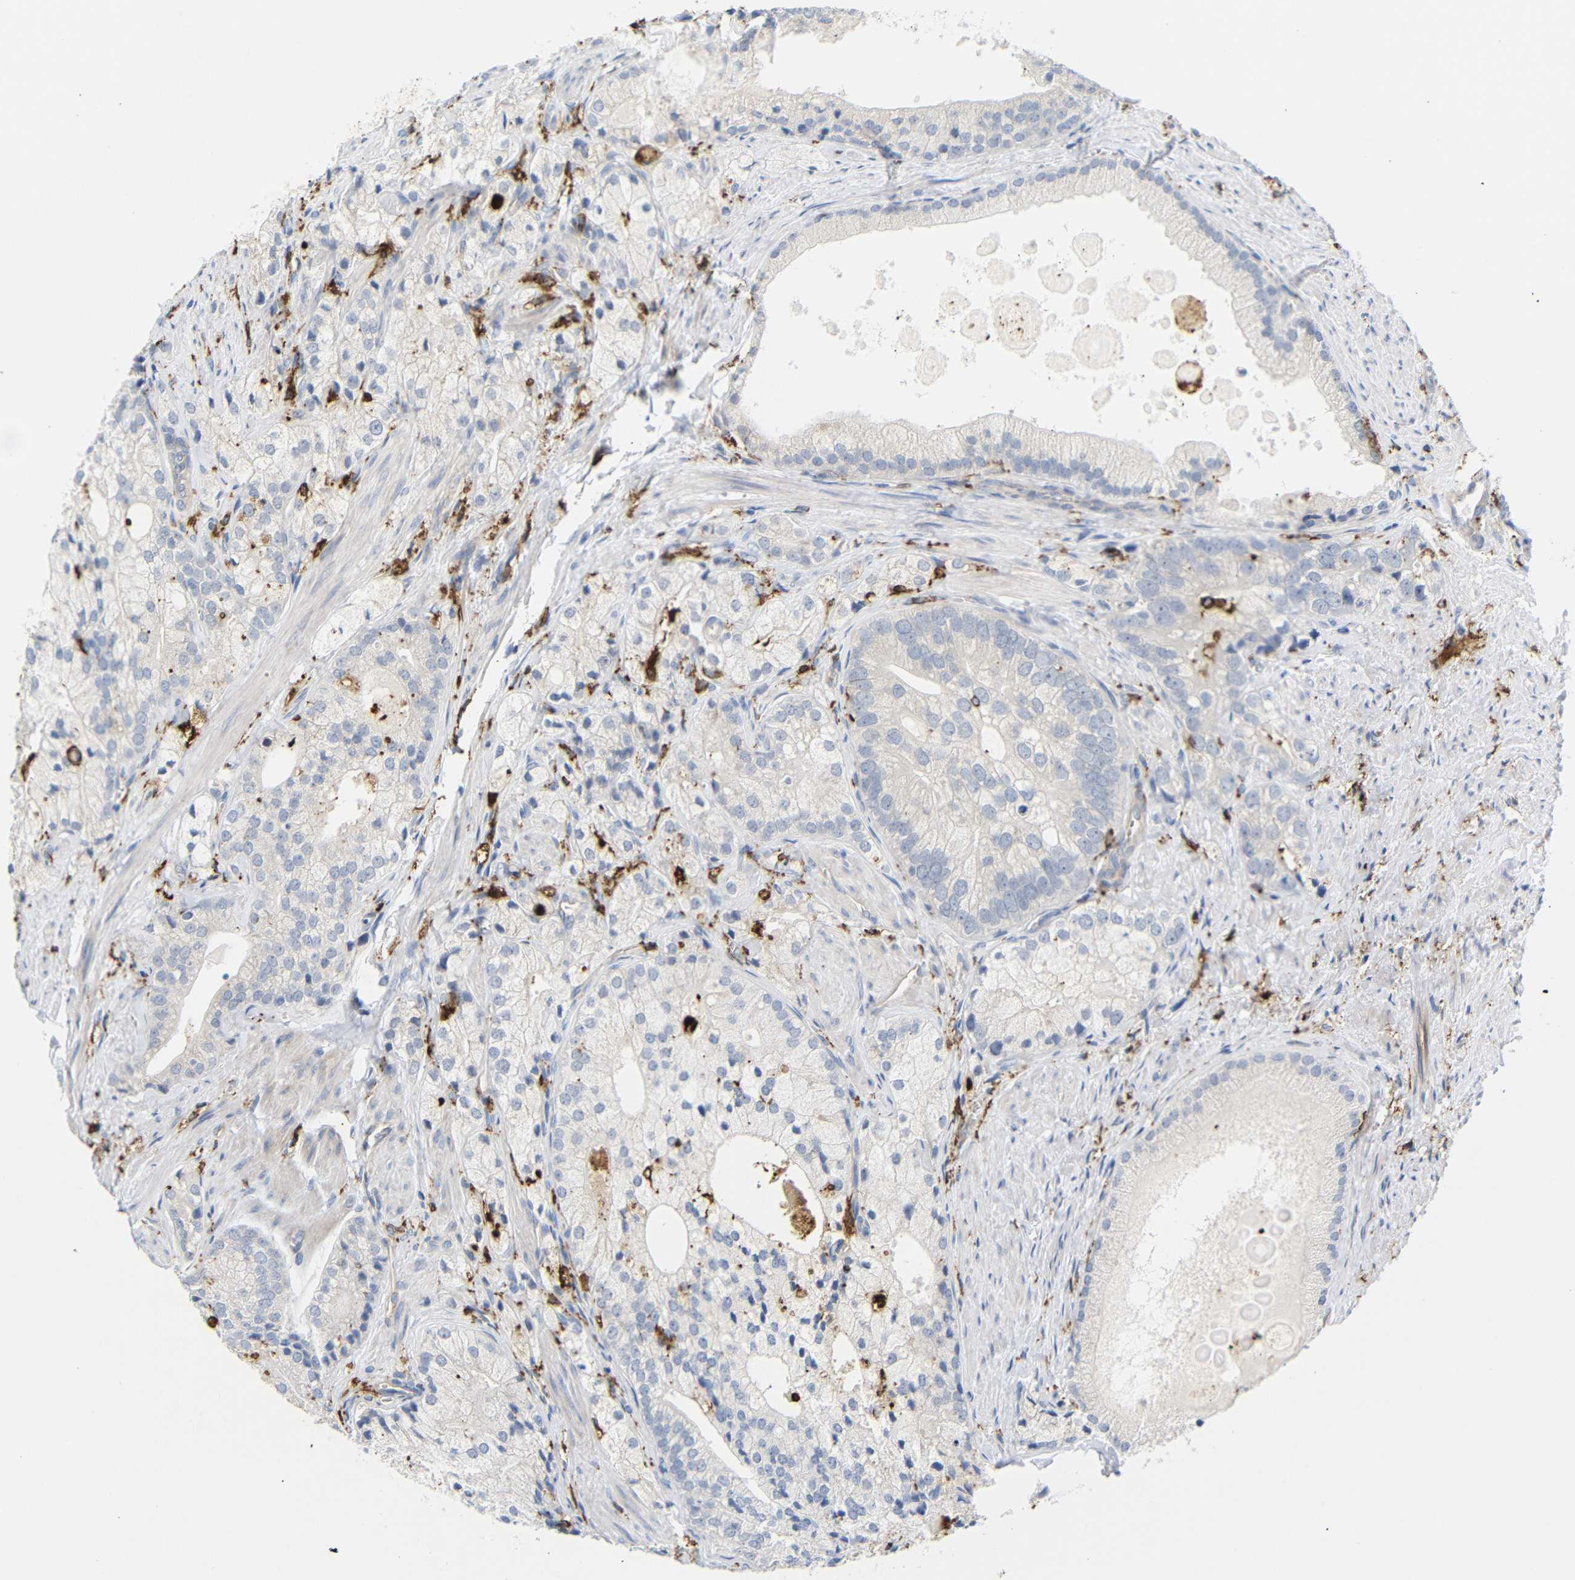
{"staining": {"intensity": "negative", "quantity": "none", "location": "none"}, "tissue": "prostate cancer", "cell_type": "Tumor cells", "image_type": "cancer", "snomed": [{"axis": "morphology", "description": "Adenocarcinoma, Low grade"}, {"axis": "topography", "description": "Prostate"}], "caption": "Image shows no significant protein expression in tumor cells of prostate low-grade adenocarcinoma. The staining was performed using DAB (3,3'-diaminobenzidine) to visualize the protein expression in brown, while the nuclei were stained in blue with hematoxylin (Magnification: 20x).", "gene": "HLA-DQB1", "patient": {"sex": "male", "age": 69}}